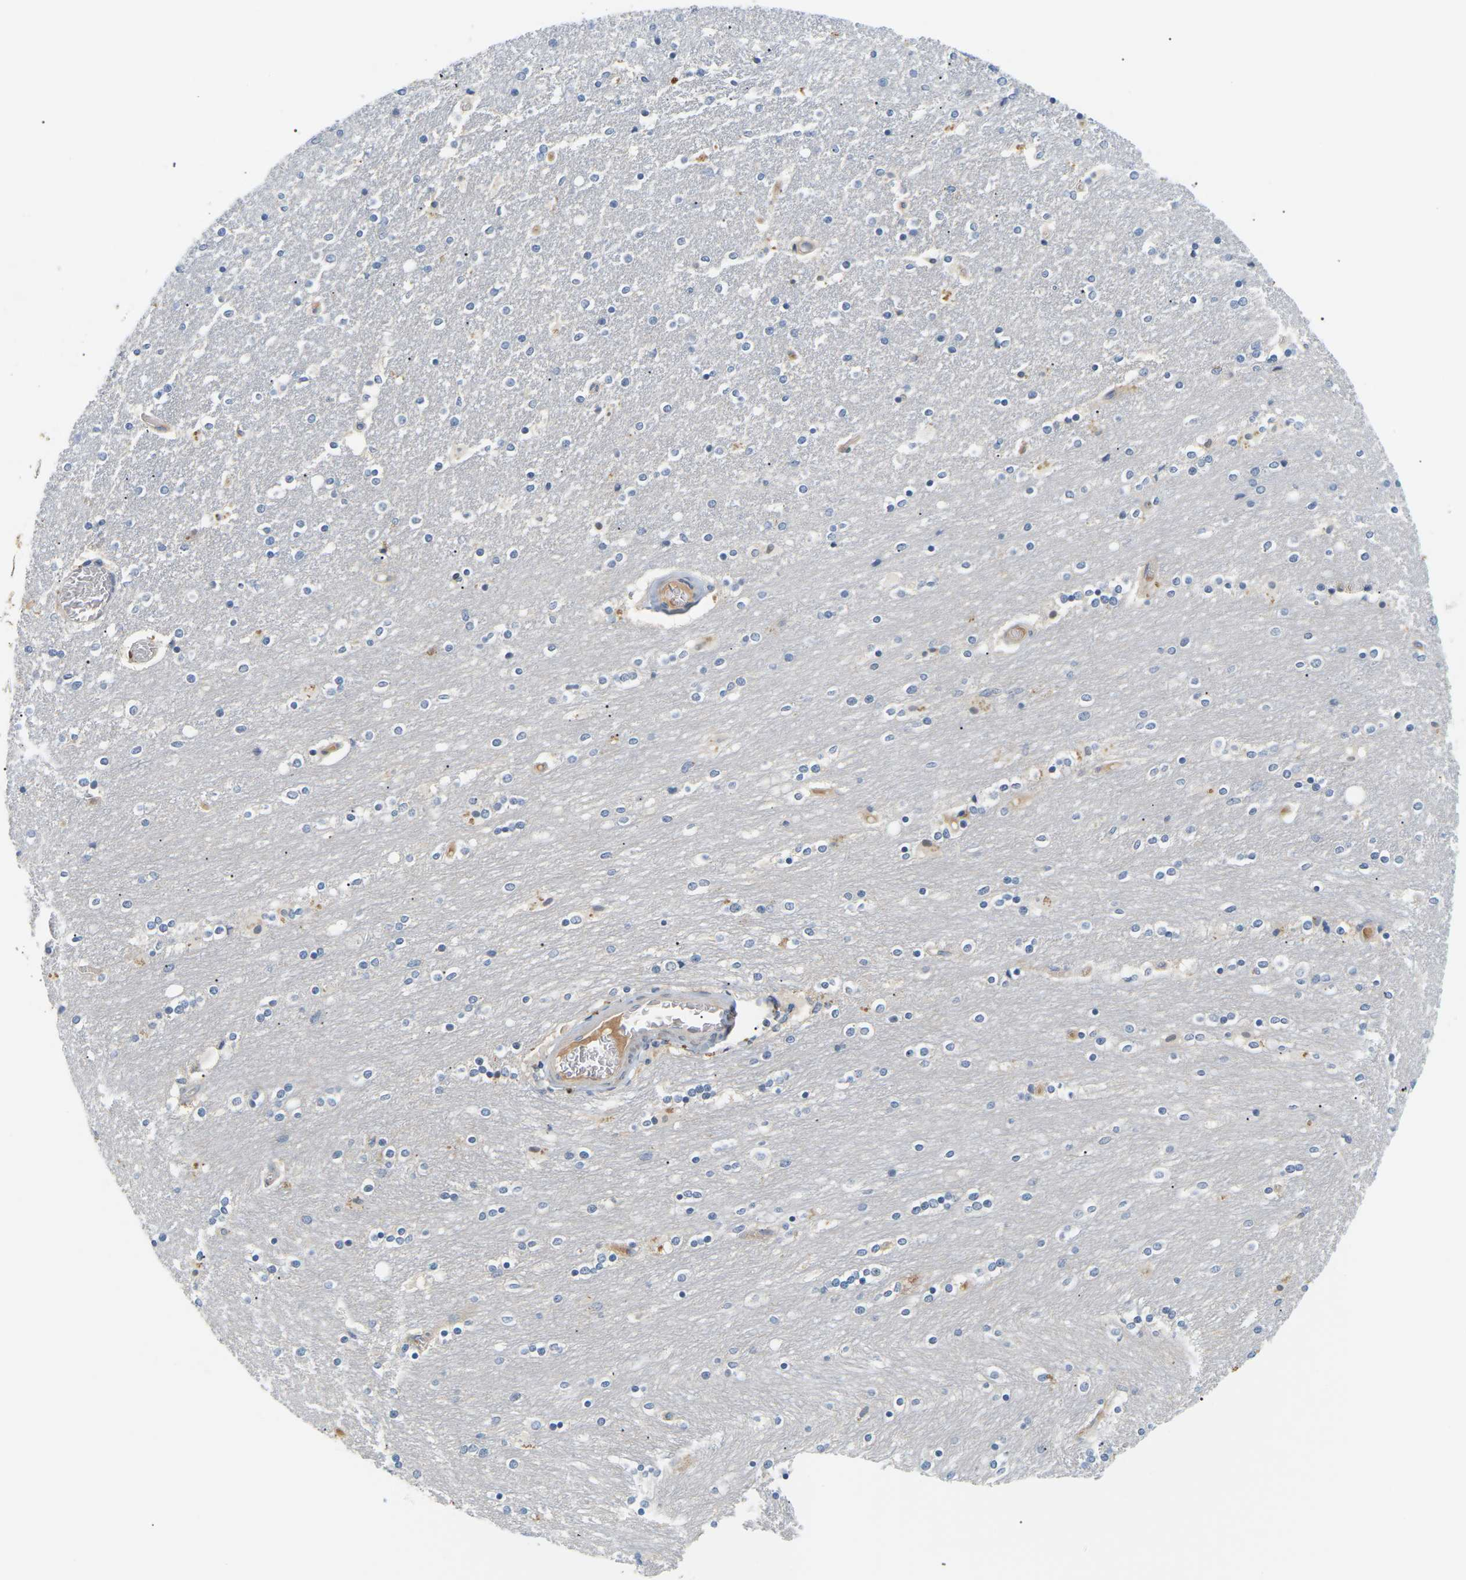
{"staining": {"intensity": "moderate", "quantity": "<25%", "location": "cytoplasmic/membranous"}, "tissue": "caudate", "cell_type": "Glial cells", "image_type": "normal", "snomed": [{"axis": "morphology", "description": "Normal tissue, NOS"}, {"axis": "topography", "description": "Lateral ventricle wall"}], "caption": "DAB immunohistochemical staining of benign caudate exhibits moderate cytoplasmic/membranous protein expression in approximately <25% of glial cells.", "gene": "EVA1C", "patient": {"sex": "female", "age": 54}}